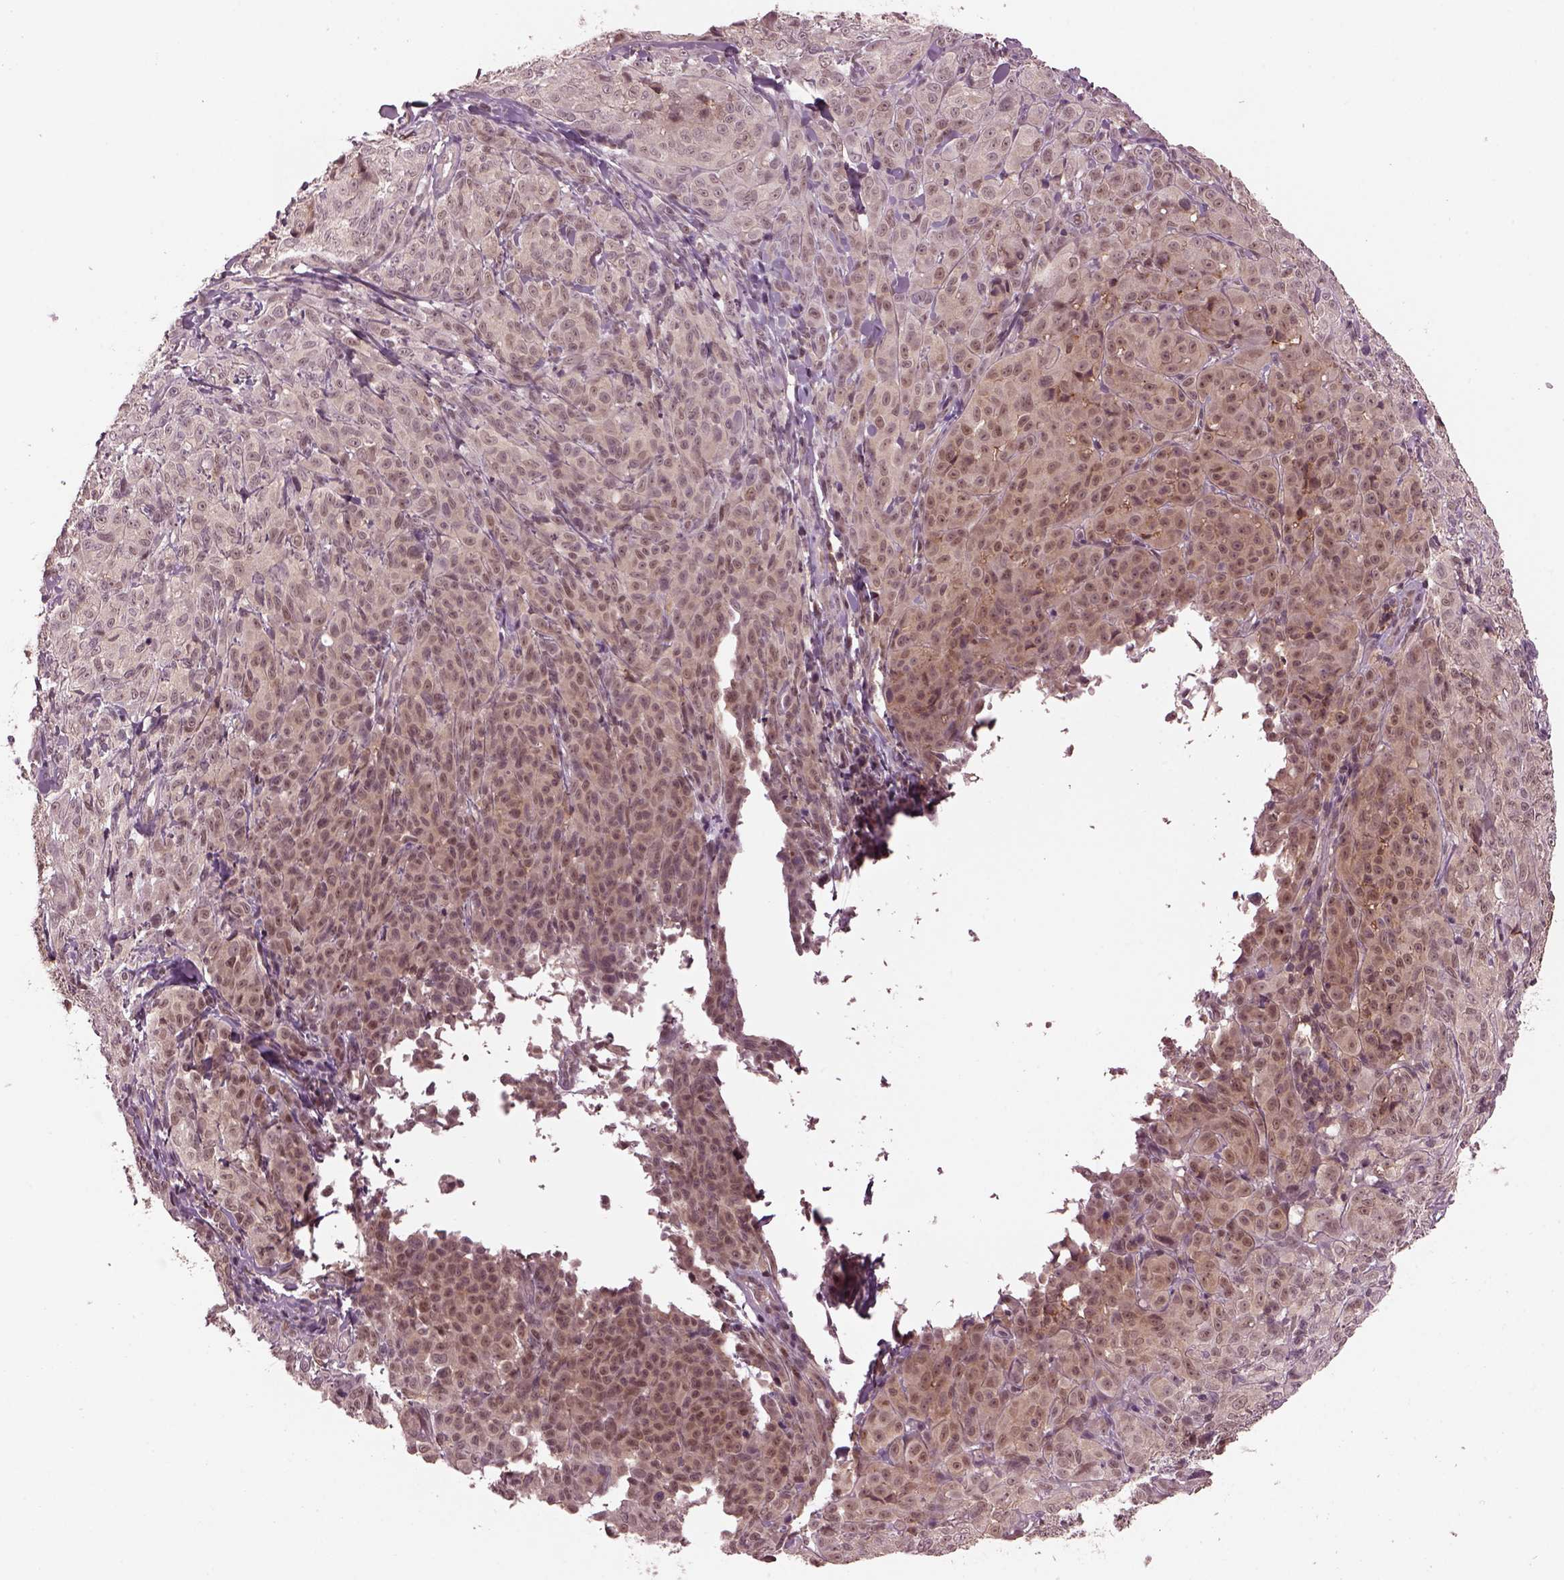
{"staining": {"intensity": "weak", "quantity": "25%-75%", "location": "cytoplasmic/membranous"}, "tissue": "melanoma", "cell_type": "Tumor cells", "image_type": "cancer", "snomed": [{"axis": "morphology", "description": "Malignant melanoma, NOS"}, {"axis": "topography", "description": "Skin"}], "caption": "Melanoma was stained to show a protein in brown. There is low levels of weak cytoplasmic/membranous staining in approximately 25%-75% of tumor cells. The staining is performed using DAB (3,3'-diaminobenzidine) brown chromogen to label protein expression. The nuclei are counter-stained blue using hematoxylin.", "gene": "SRI", "patient": {"sex": "male", "age": 89}}